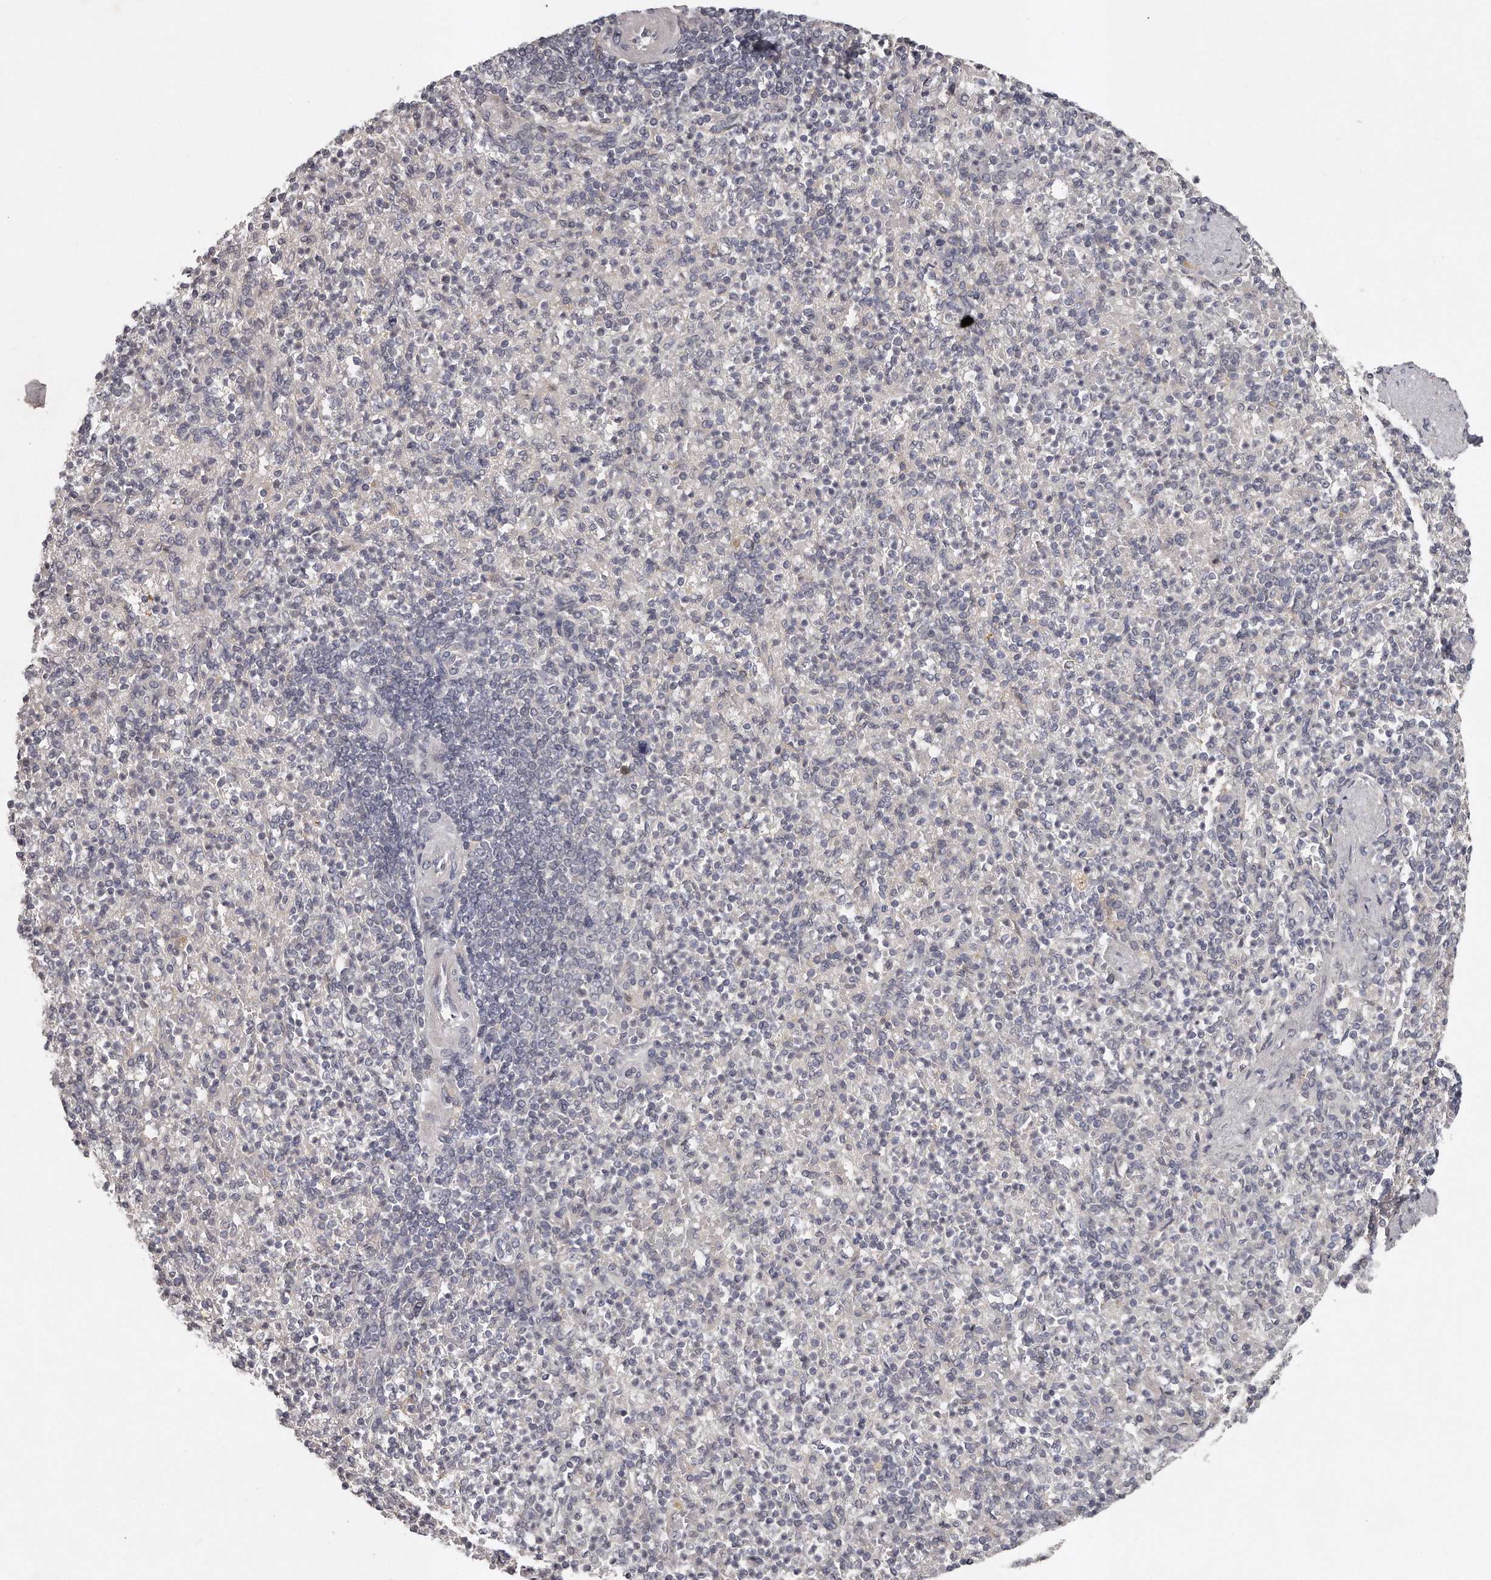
{"staining": {"intensity": "negative", "quantity": "none", "location": "none"}, "tissue": "spleen", "cell_type": "Cells in red pulp", "image_type": "normal", "snomed": [{"axis": "morphology", "description": "Normal tissue, NOS"}, {"axis": "topography", "description": "Spleen"}], "caption": "IHC micrograph of benign spleen: human spleen stained with DAB (3,3'-diaminobenzidine) shows no significant protein staining in cells in red pulp.", "gene": "GGCT", "patient": {"sex": "female", "age": 74}}